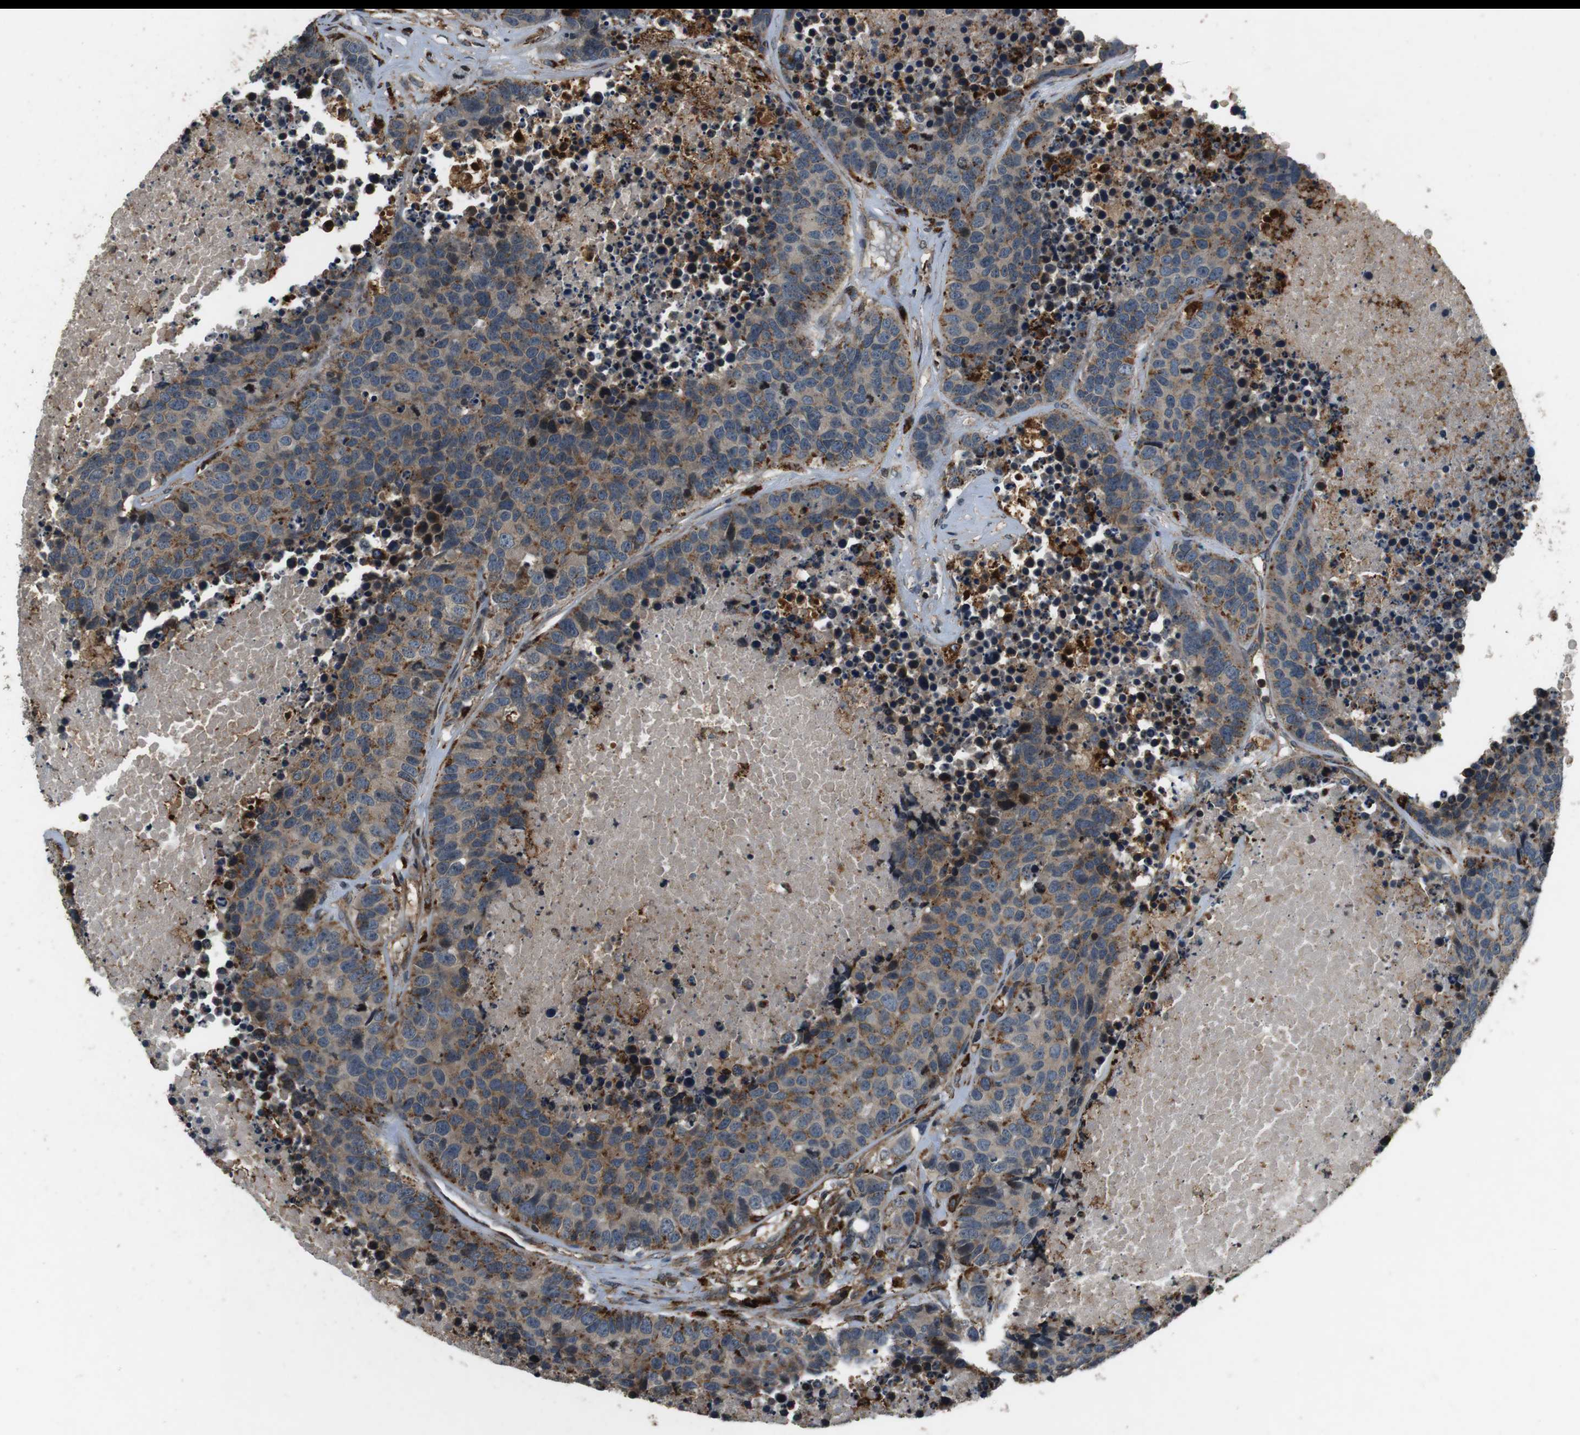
{"staining": {"intensity": "weak", "quantity": ">75%", "location": "cytoplasmic/membranous"}, "tissue": "carcinoid", "cell_type": "Tumor cells", "image_type": "cancer", "snomed": [{"axis": "morphology", "description": "Carcinoid, malignant, NOS"}, {"axis": "topography", "description": "Lung"}], "caption": "An IHC image of tumor tissue is shown. Protein staining in brown labels weak cytoplasmic/membranous positivity in malignant carcinoid within tumor cells. The protein is shown in brown color, while the nuclei are stained blue.", "gene": "TXNRD1", "patient": {"sex": "male", "age": 60}}